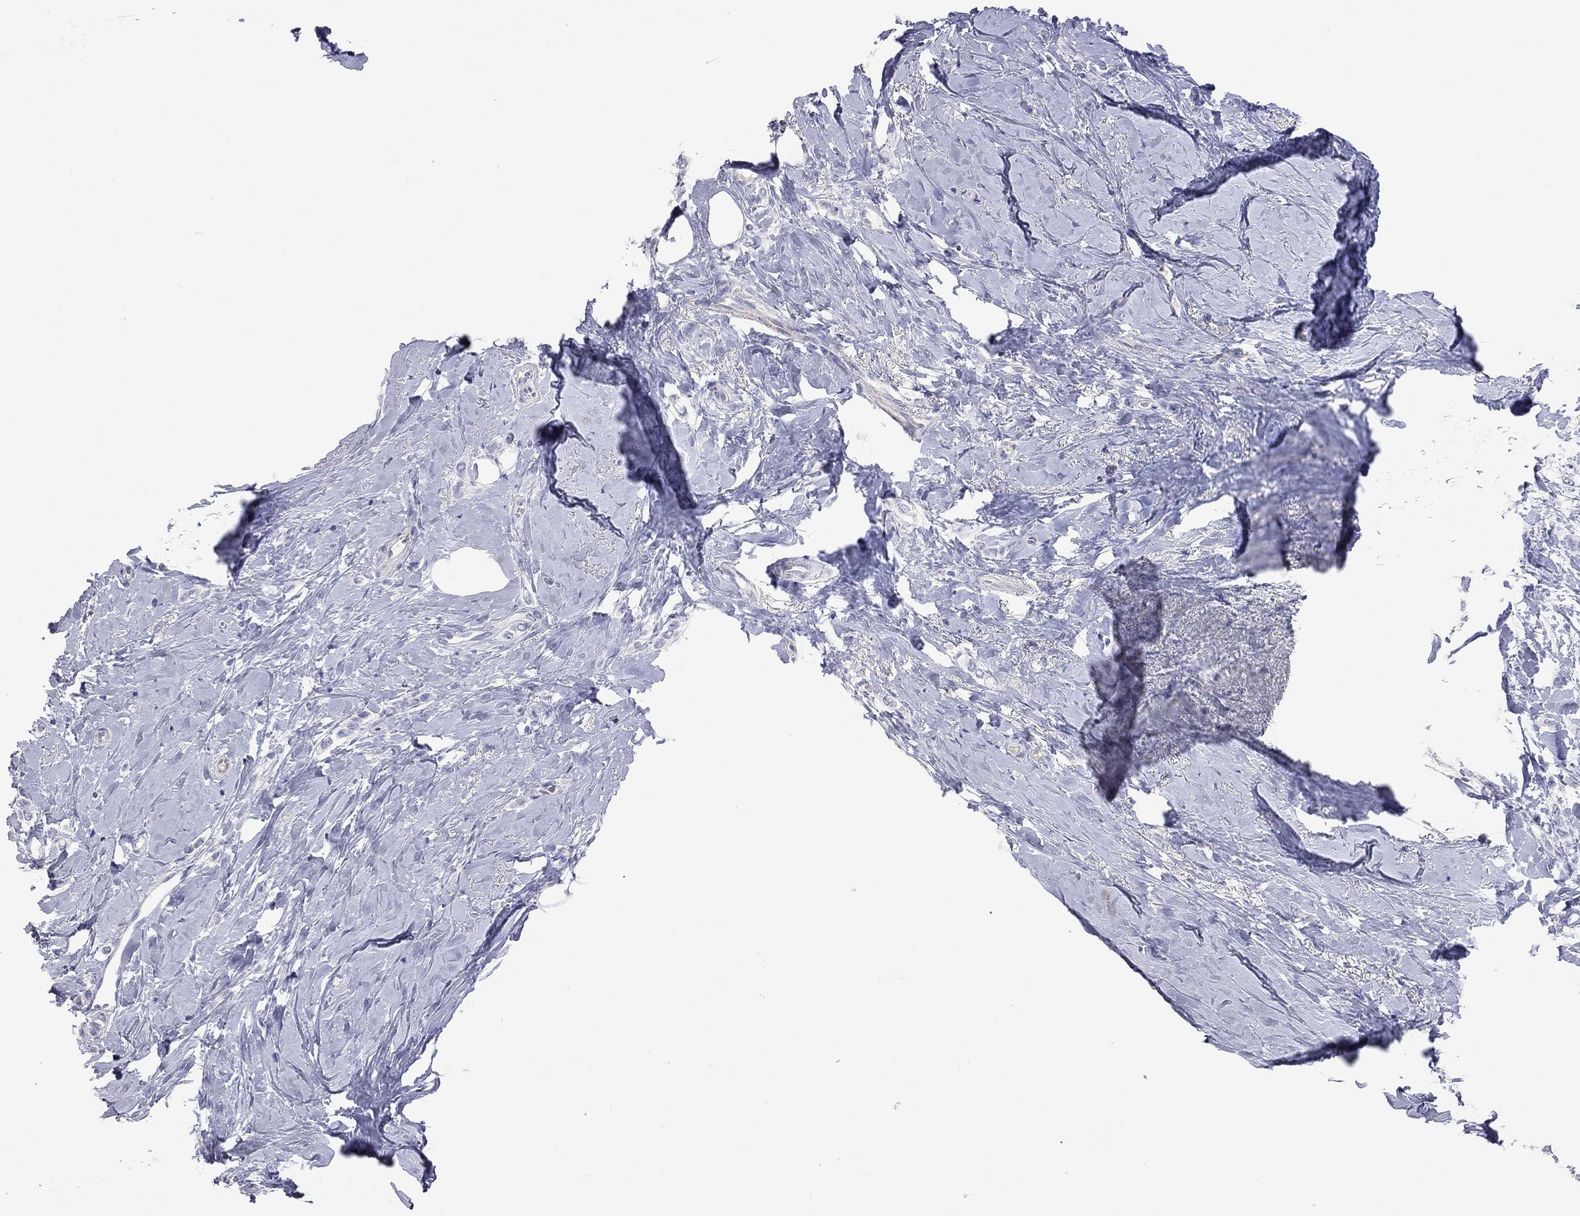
{"staining": {"intensity": "negative", "quantity": "none", "location": "none"}, "tissue": "breast cancer", "cell_type": "Tumor cells", "image_type": "cancer", "snomed": [{"axis": "morphology", "description": "Lobular carcinoma"}, {"axis": "topography", "description": "Breast"}], "caption": "This is a image of immunohistochemistry (IHC) staining of lobular carcinoma (breast), which shows no expression in tumor cells.", "gene": "KCND2", "patient": {"sex": "female", "age": 66}}